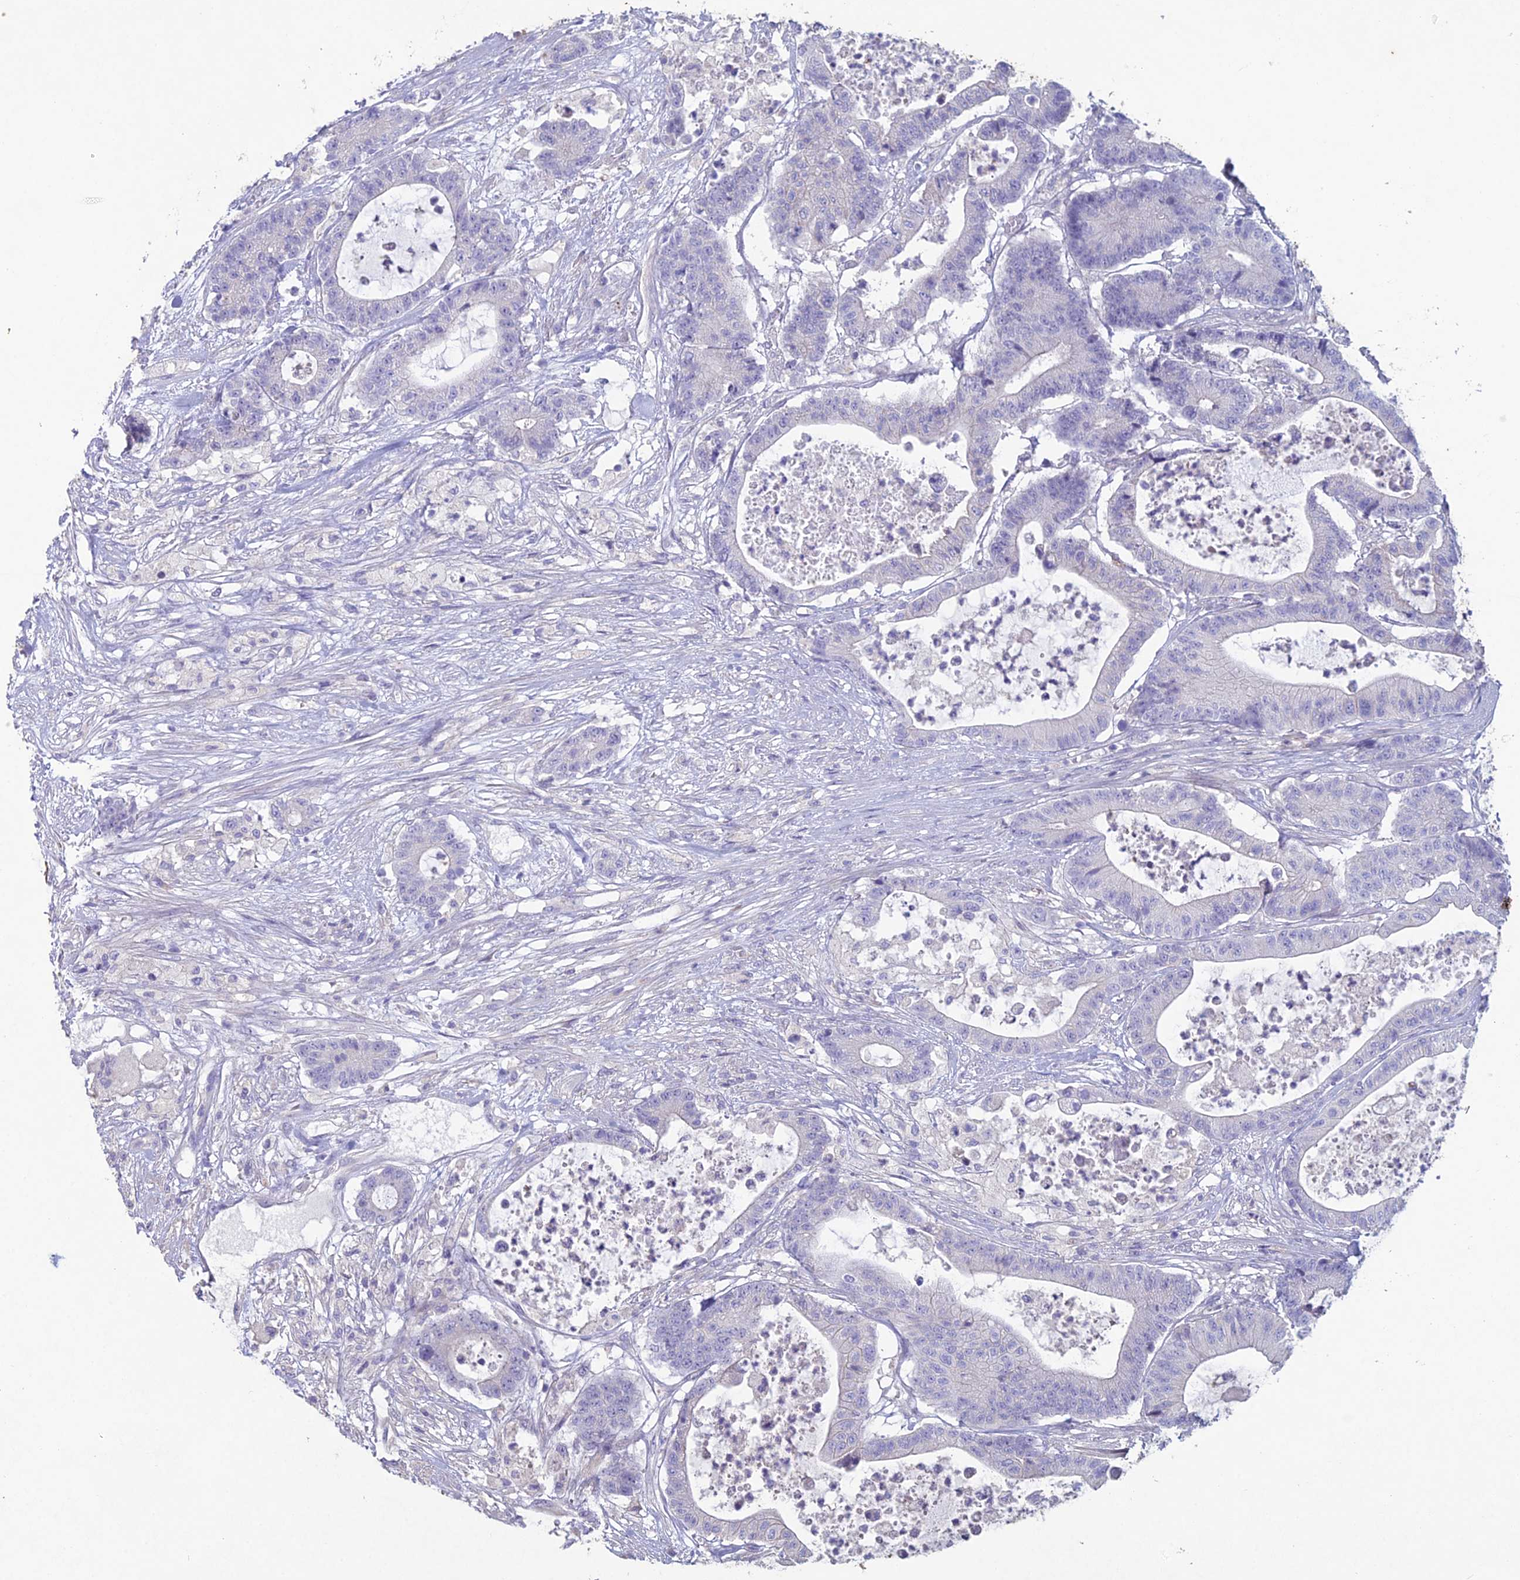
{"staining": {"intensity": "negative", "quantity": "none", "location": "none"}, "tissue": "colorectal cancer", "cell_type": "Tumor cells", "image_type": "cancer", "snomed": [{"axis": "morphology", "description": "Adenocarcinoma, NOS"}, {"axis": "topography", "description": "Colon"}], "caption": "DAB immunohistochemical staining of colorectal cancer demonstrates no significant staining in tumor cells.", "gene": "NCAM1", "patient": {"sex": "female", "age": 84}}